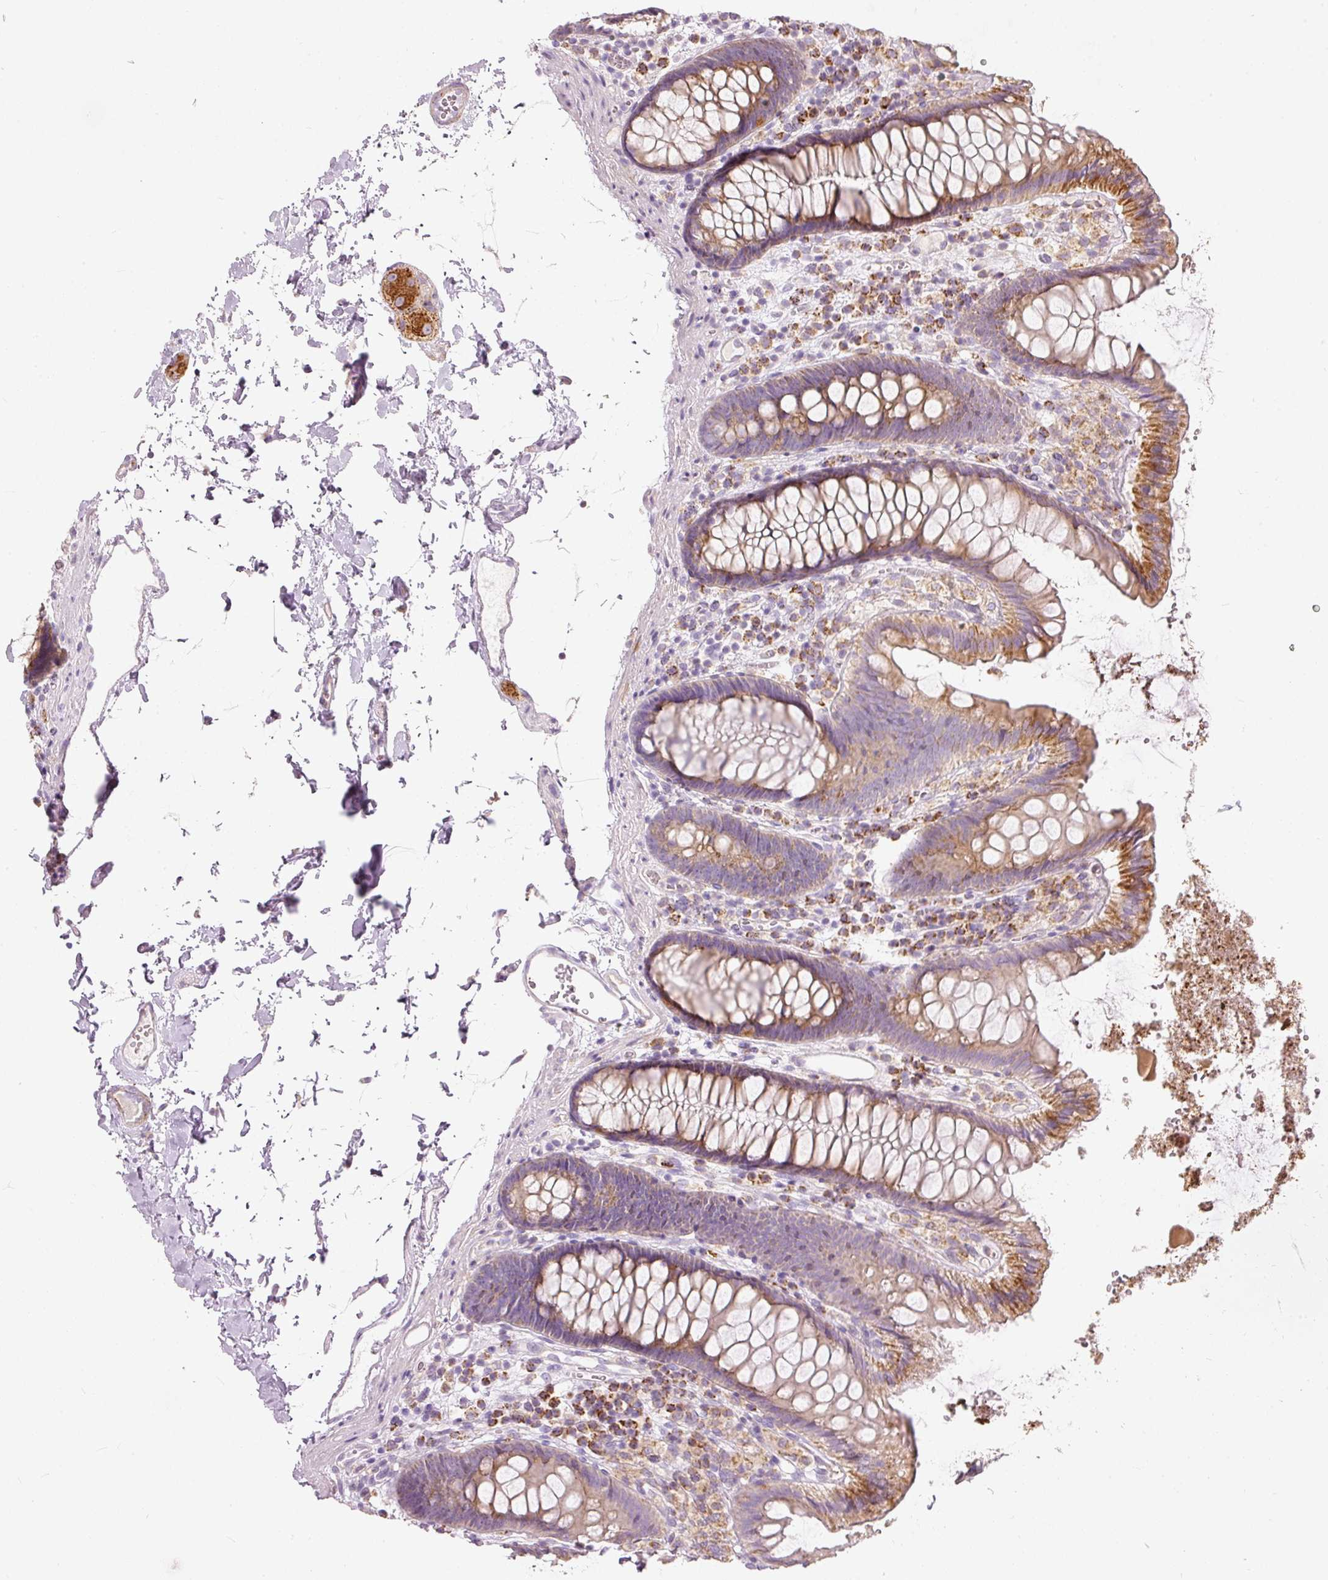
{"staining": {"intensity": "moderate", "quantity": "<25%", "location": "cytoplasmic/membranous"}, "tissue": "colon", "cell_type": "Endothelial cells", "image_type": "normal", "snomed": [{"axis": "morphology", "description": "Normal tissue, NOS"}, {"axis": "topography", "description": "Colon"}], "caption": "Immunohistochemistry (IHC) (DAB (3,3'-diaminobenzidine)) staining of benign colon demonstrates moderate cytoplasmic/membranous protein positivity in approximately <25% of endothelial cells.", "gene": "MTHFD2", "patient": {"sex": "male", "age": 84}}